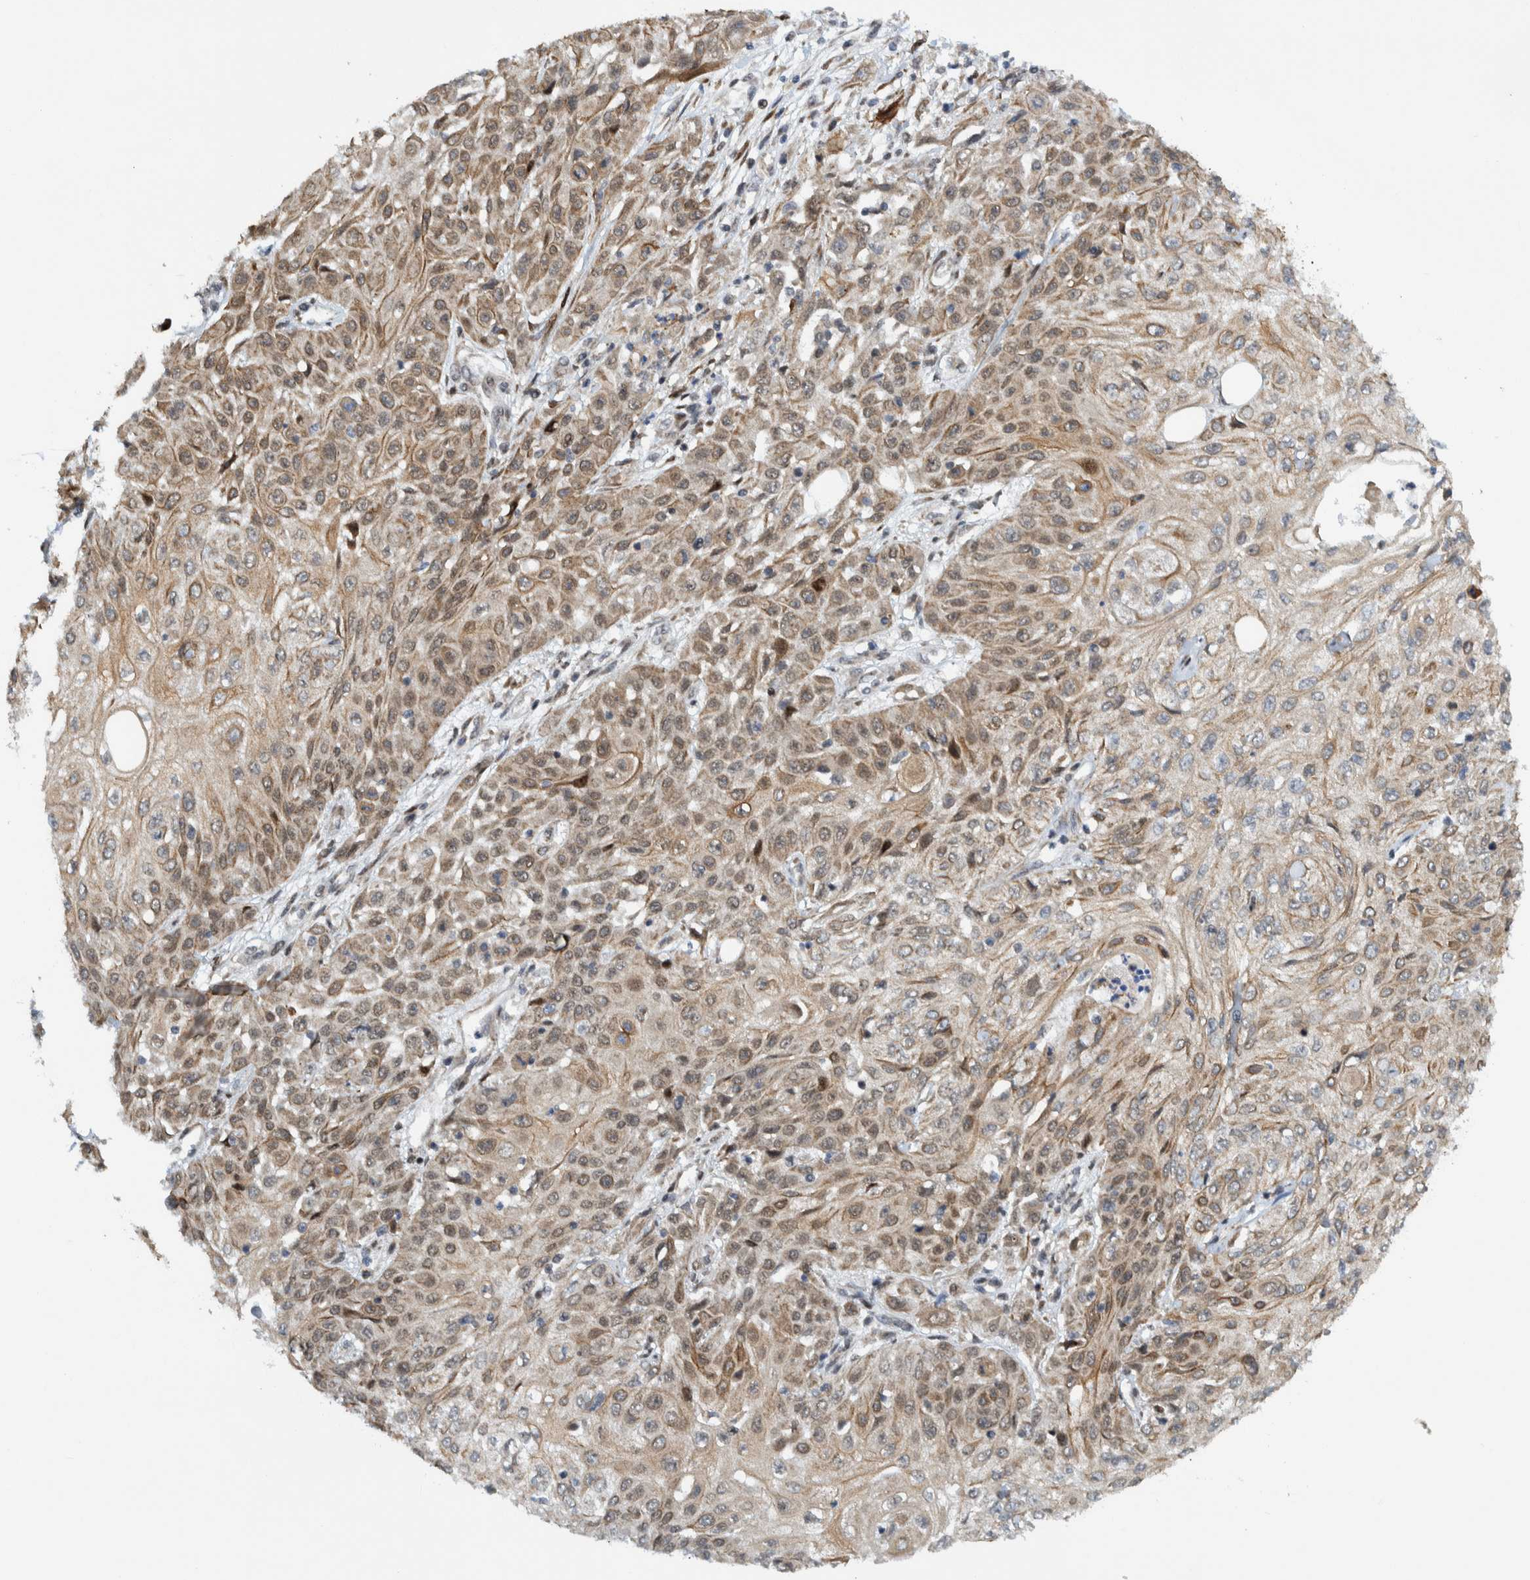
{"staining": {"intensity": "weak", "quantity": ">75%", "location": "cytoplasmic/membranous"}, "tissue": "skin cancer", "cell_type": "Tumor cells", "image_type": "cancer", "snomed": [{"axis": "morphology", "description": "Squamous cell carcinoma, NOS"}, {"axis": "morphology", "description": "Squamous cell carcinoma, metastatic, NOS"}, {"axis": "topography", "description": "Skin"}, {"axis": "topography", "description": "Lymph node"}], "caption": "This is a photomicrograph of immunohistochemistry staining of metastatic squamous cell carcinoma (skin), which shows weak expression in the cytoplasmic/membranous of tumor cells.", "gene": "CCDC57", "patient": {"sex": "male", "age": 75}}